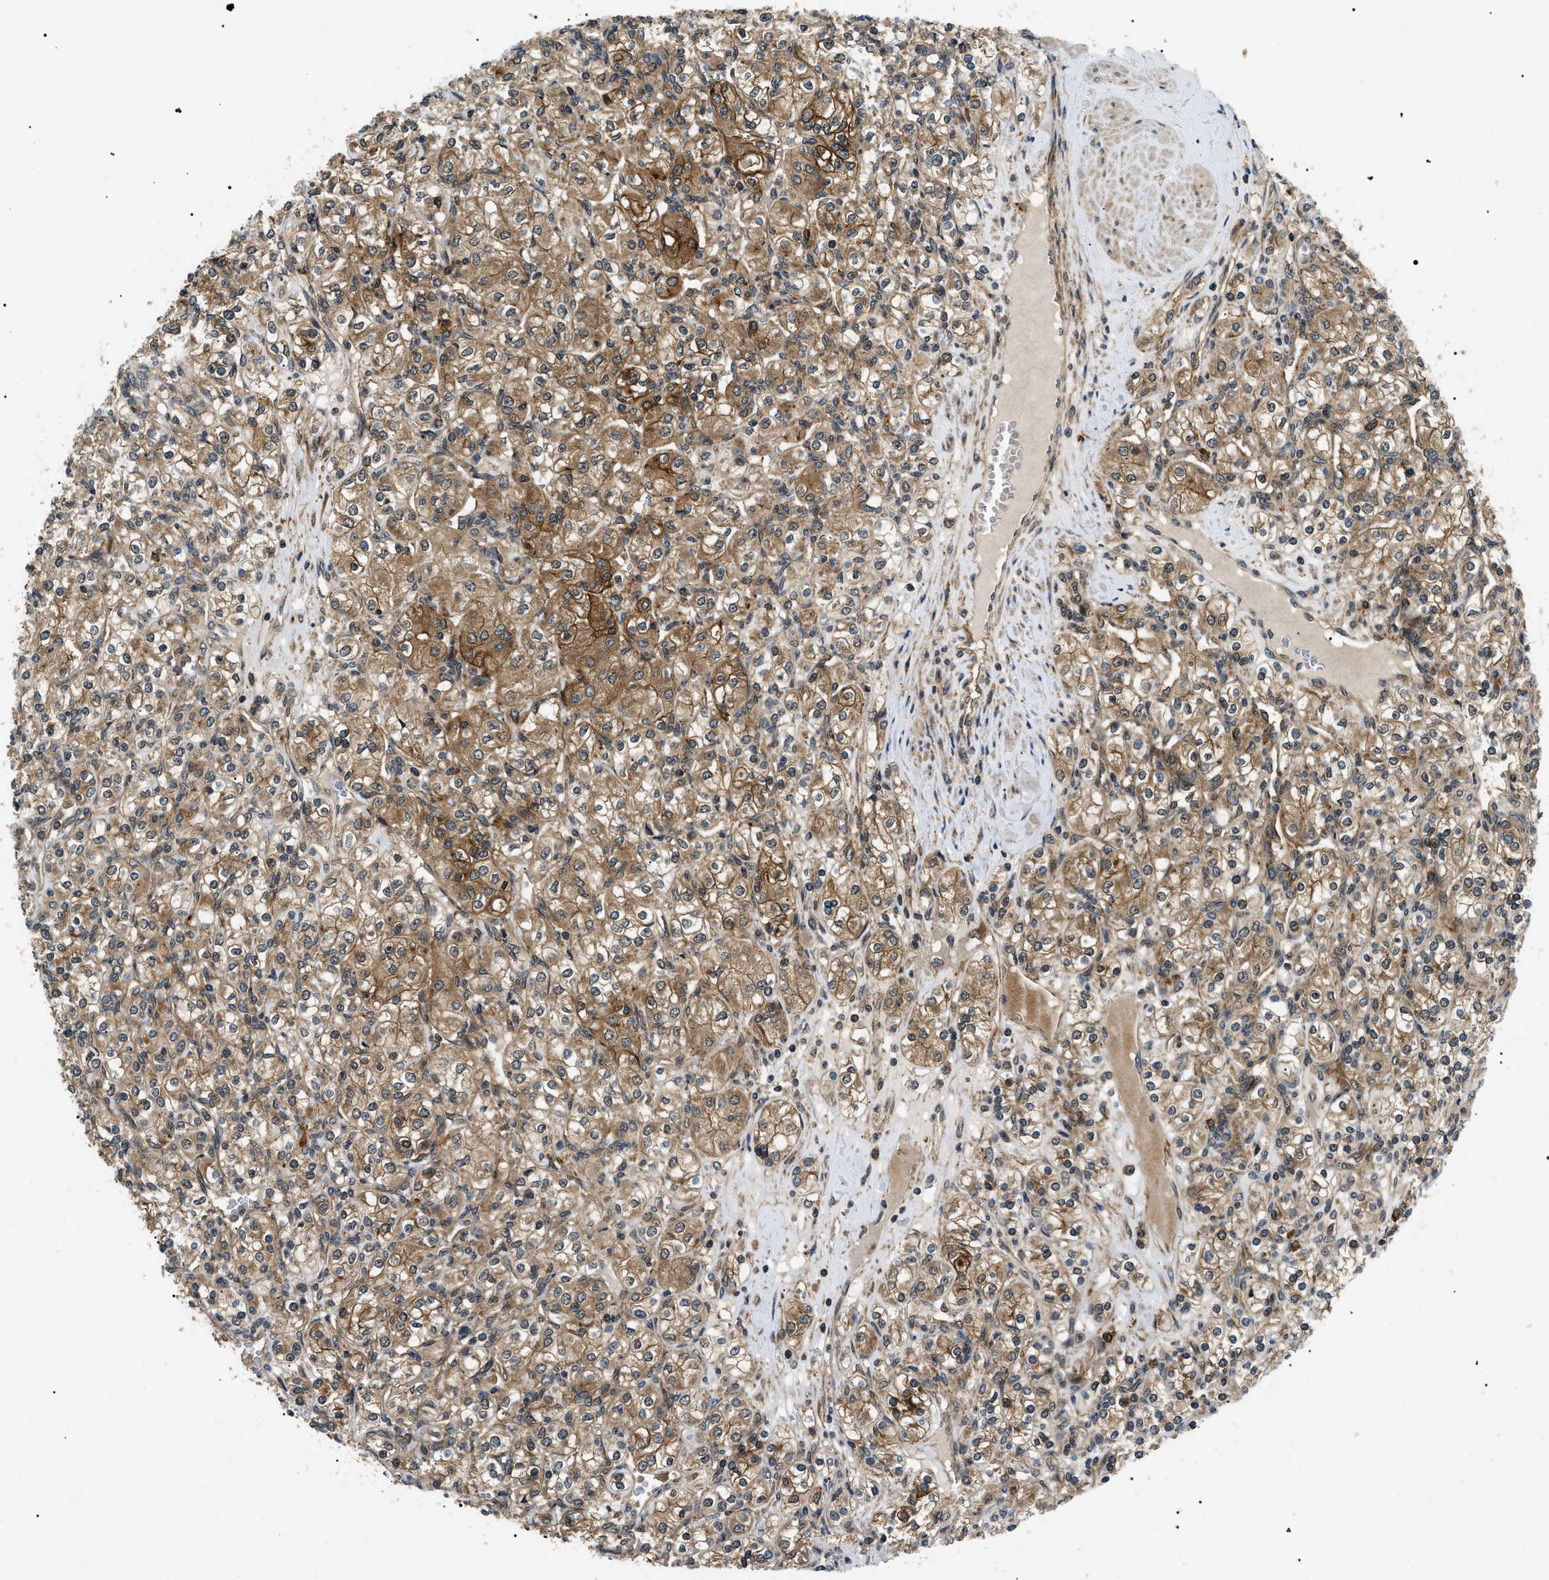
{"staining": {"intensity": "moderate", "quantity": ">75%", "location": "cytoplasmic/membranous"}, "tissue": "renal cancer", "cell_type": "Tumor cells", "image_type": "cancer", "snomed": [{"axis": "morphology", "description": "Adenocarcinoma, NOS"}, {"axis": "topography", "description": "Kidney"}], "caption": "A photomicrograph of human renal cancer (adenocarcinoma) stained for a protein demonstrates moderate cytoplasmic/membranous brown staining in tumor cells. (IHC, brightfield microscopy, high magnification).", "gene": "ATP6AP1", "patient": {"sex": "male", "age": 77}}